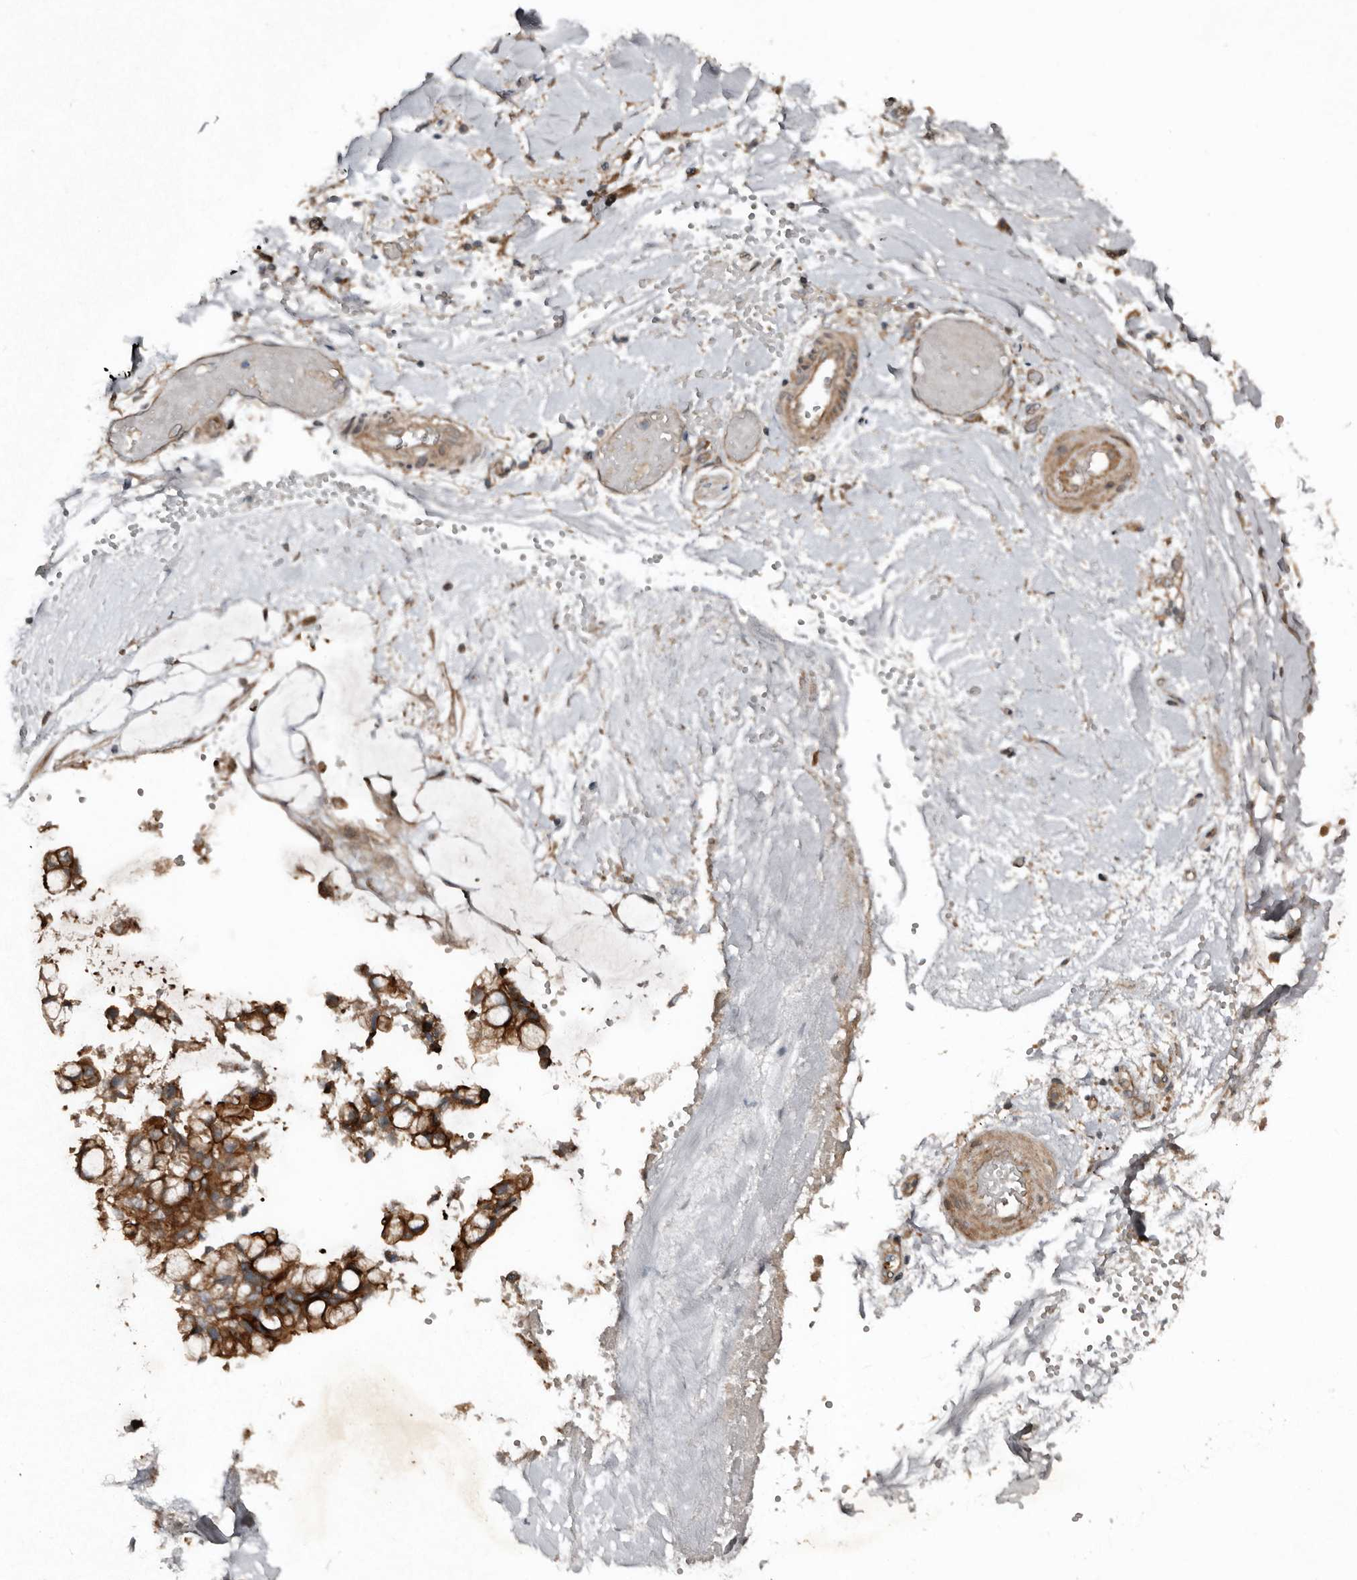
{"staining": {"intensity": "strong", "quantity": "25%-75%", "location": "cytoplasmic/membranous"}, "tissue": "ovarian cancer", "cell_type": "Tumor cells", "image_type": "cancer", "snomed": [{"axis": "morphology", "description": "Cystadenocarcinoma, mucinous, NOS"}, {"axis": "topography", "description": "Ovary"}], "caption": "Strong cytoplasmic/membranous expression is present in about 25%-75% of tumor cells in ovarian cancer (mucinous cystadenocarcinoma).", "gene": "TEAD3", "patient": {"sex": "female", "age": 39}}